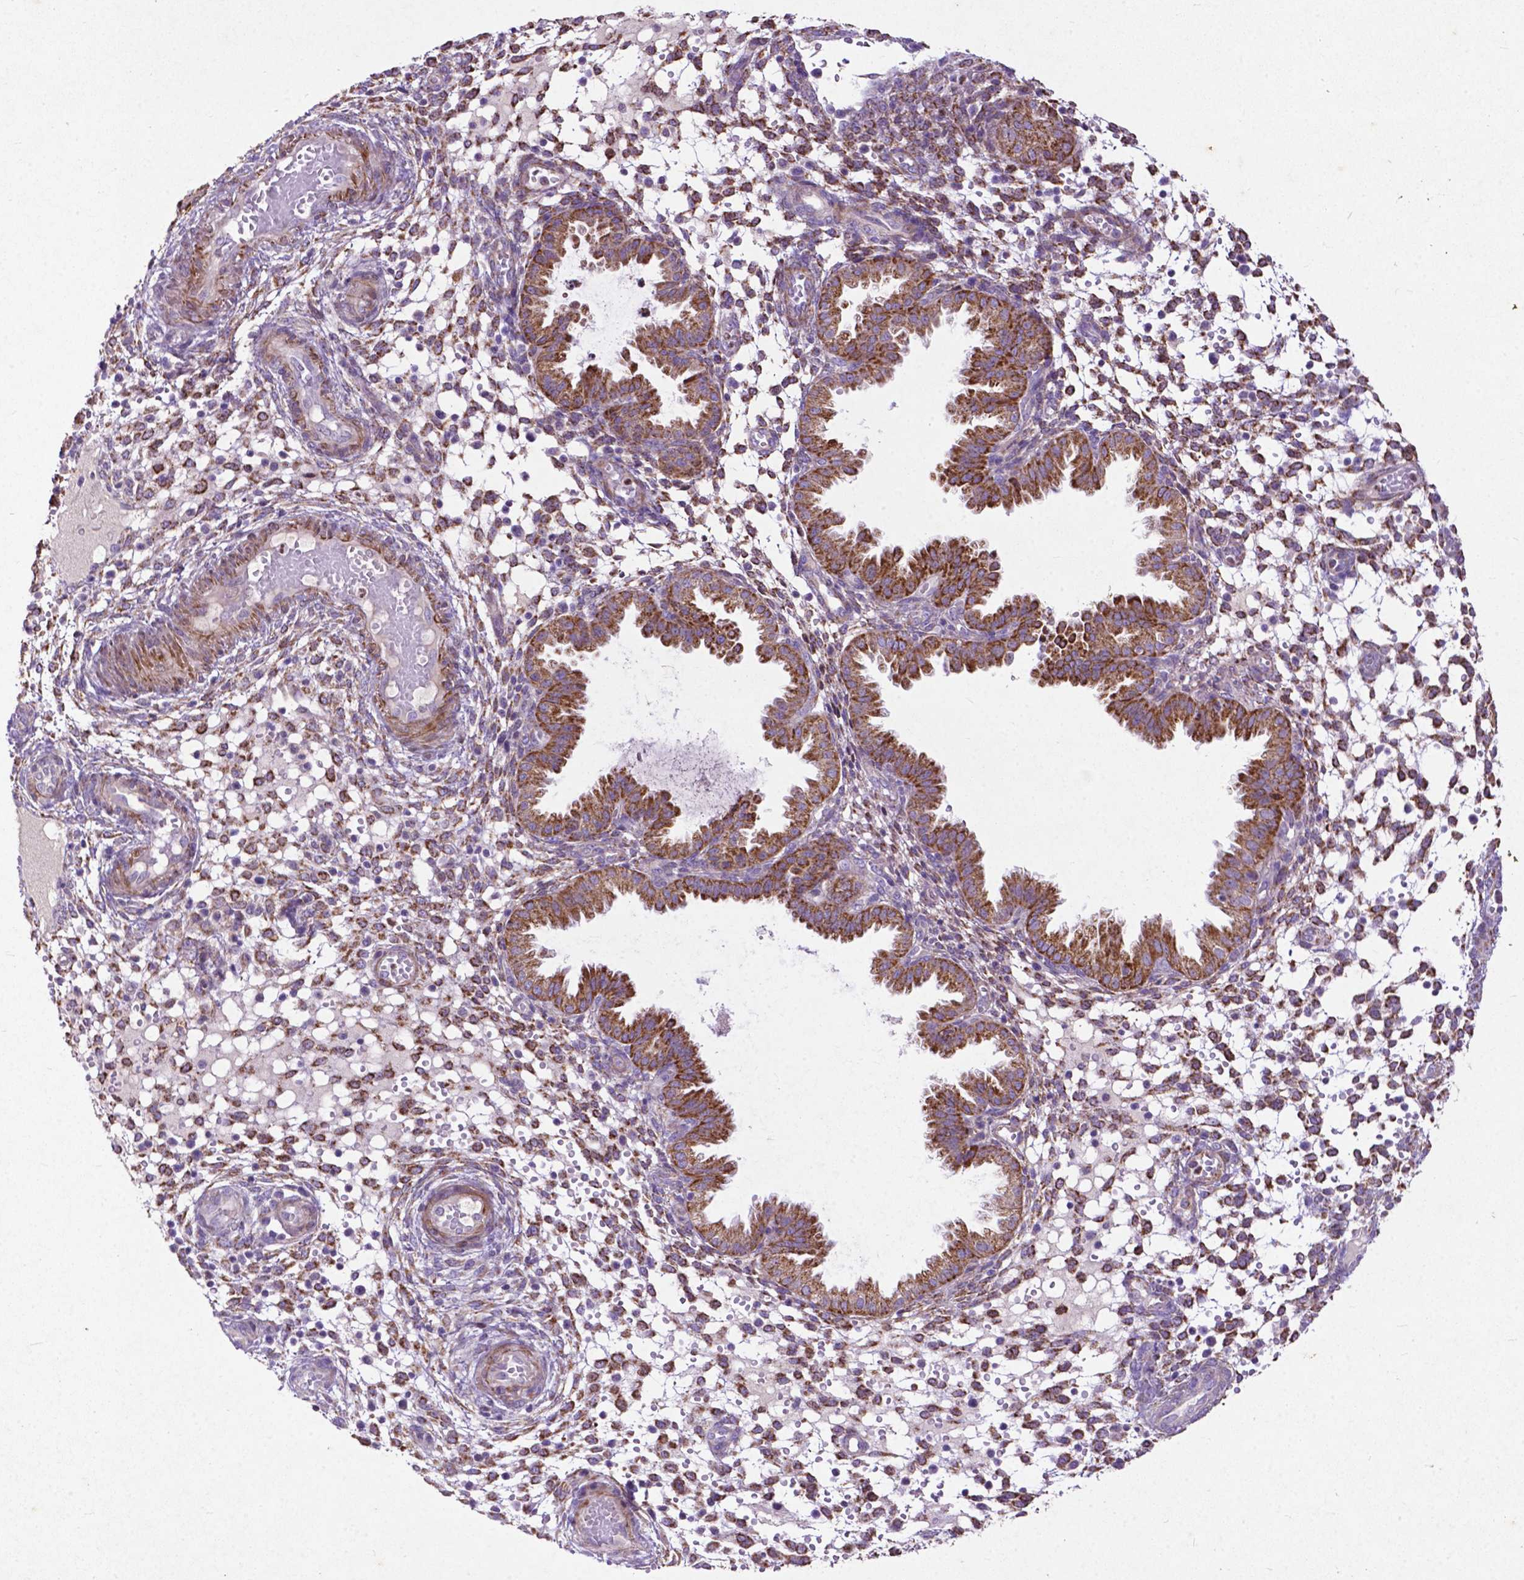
{"staining": {"intensity": "strong", "quantity": "25%-75%", "location": "cytoplasmic/membranous"}, "tissue": "endometrium", "cell_type": "Cells in endometrial stroma", "image_type": "normal", "snomed": [{"axis": "morphology", "description": "Normal tissue, NOS"}, {"axis": "topography", "description": "Endometrium"}], "caption": "A brown stain shows strong cytoplasmic/membranous staining of a protein in cells in endometrial stroma of unremarkable endometrium.", "gene": "THEGL", "patient": {"sex": "female", "age": 33}}